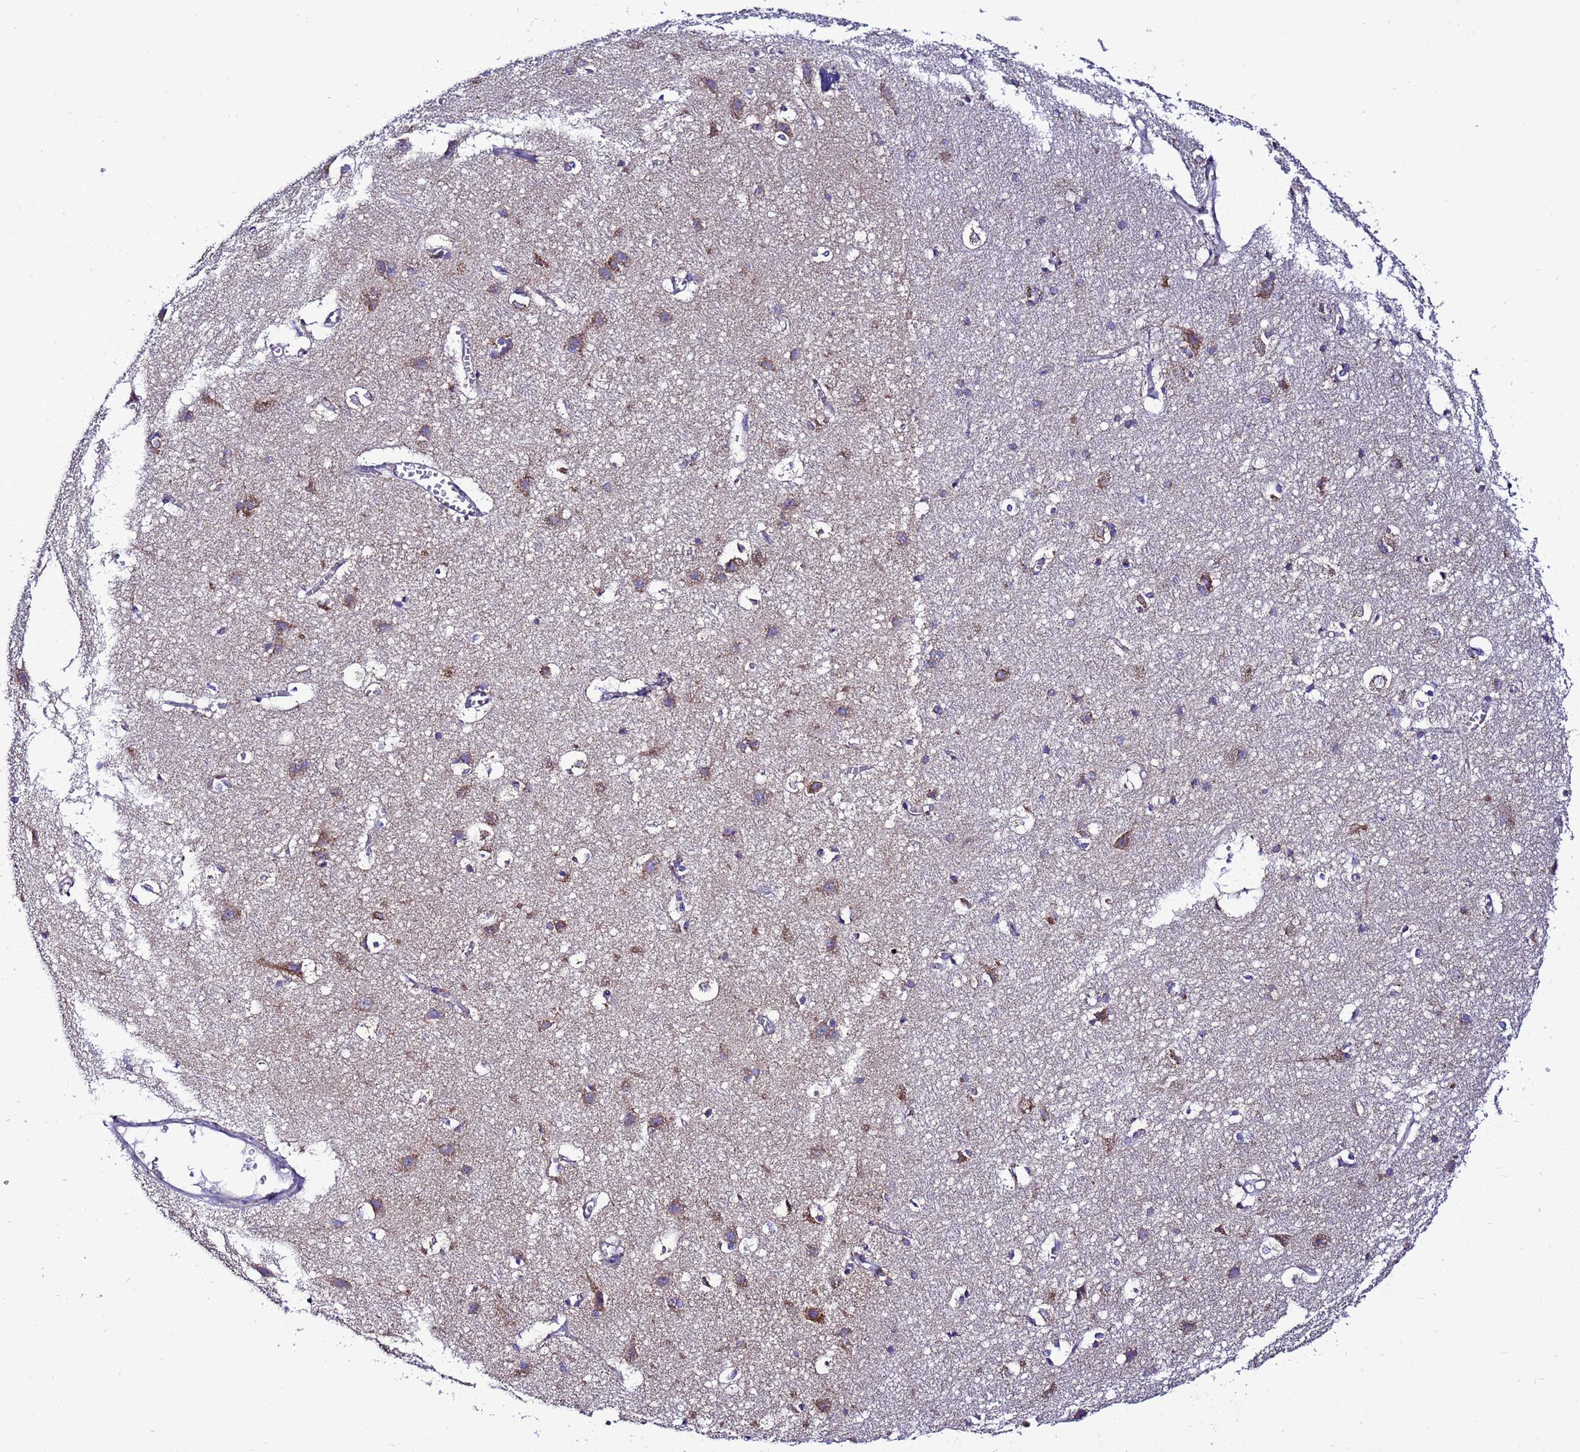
{"staining": {"intensity": "negative", "quantity": "none", "location": "none"}, "tissue": "cerebral cortex", "cell_type": "Endothelial cells", "image_type": "normal", "snomed": [{"axis": "morphology", "description": "Normal tissue, NOS"}, {"axis": "topography", "description": "Cerebral cortex"}], "caption": "The photomicrograph displays no significant expression in endothelial cells of cerebral cortex.", "gene": "HIGD2A", "patient": {"sex": "male", "age": 54}}